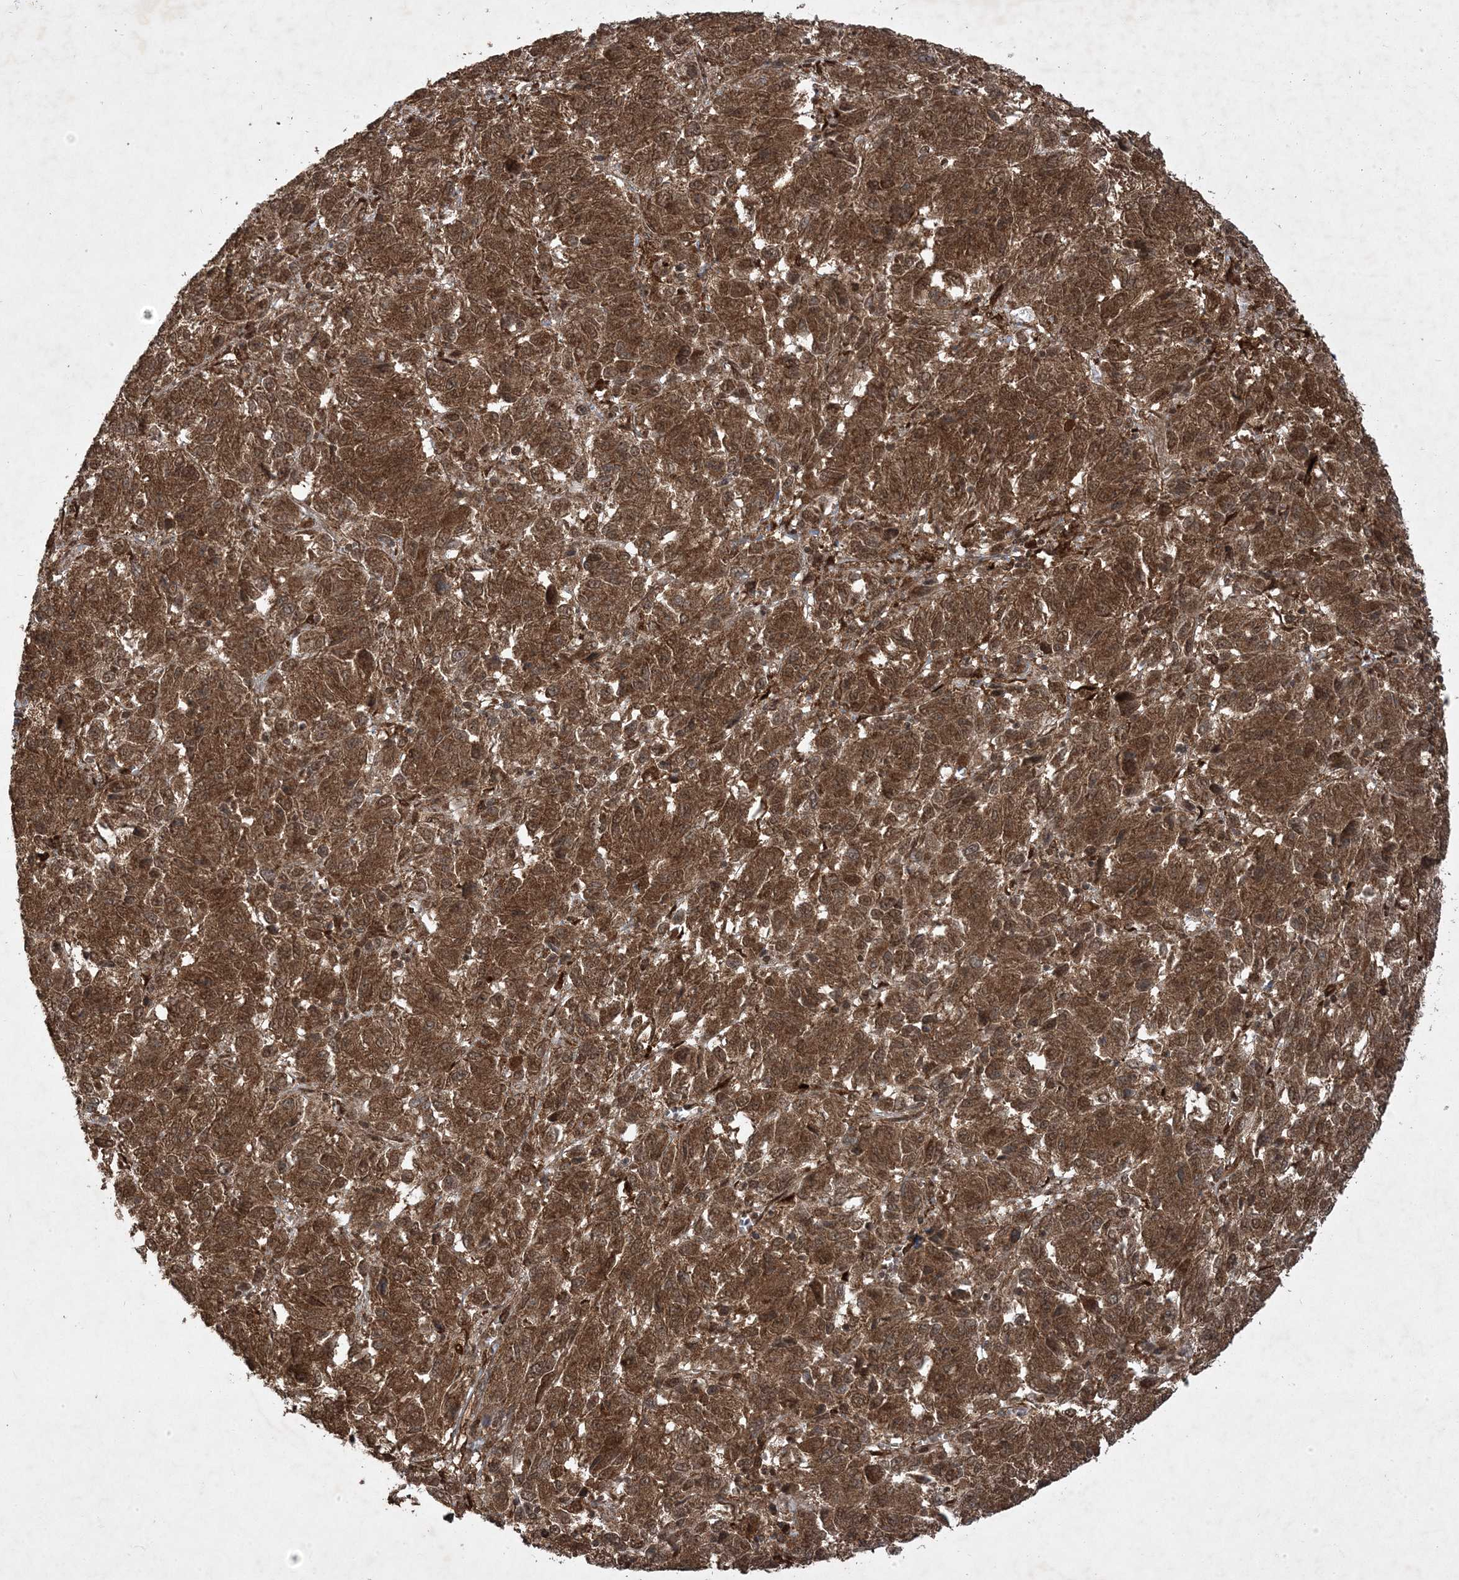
{"staining": {"intensity": "strong", "quantity": ">75%", "location": "cytoplasmic/membranous,nuclear"}, "tissue": "melanoma", "cell_type": "Tumor cells", "image_type": "cancer", "snomed": [{"axis": "morphology", "description": "Malignant melanoma, Metastatic site"}, {"axis": "topography", "description": "Lung"}], "caption": "A high amount of strong cytoplasmic/membranous and nuclear expression is present in approximately >75% of tumor cells in melanoma tissue. (Brightfield microscopy of DAB IHC at high magnification).", "gene": "PLEKHM2", "patient": {"sex": "male", "age": 64}}